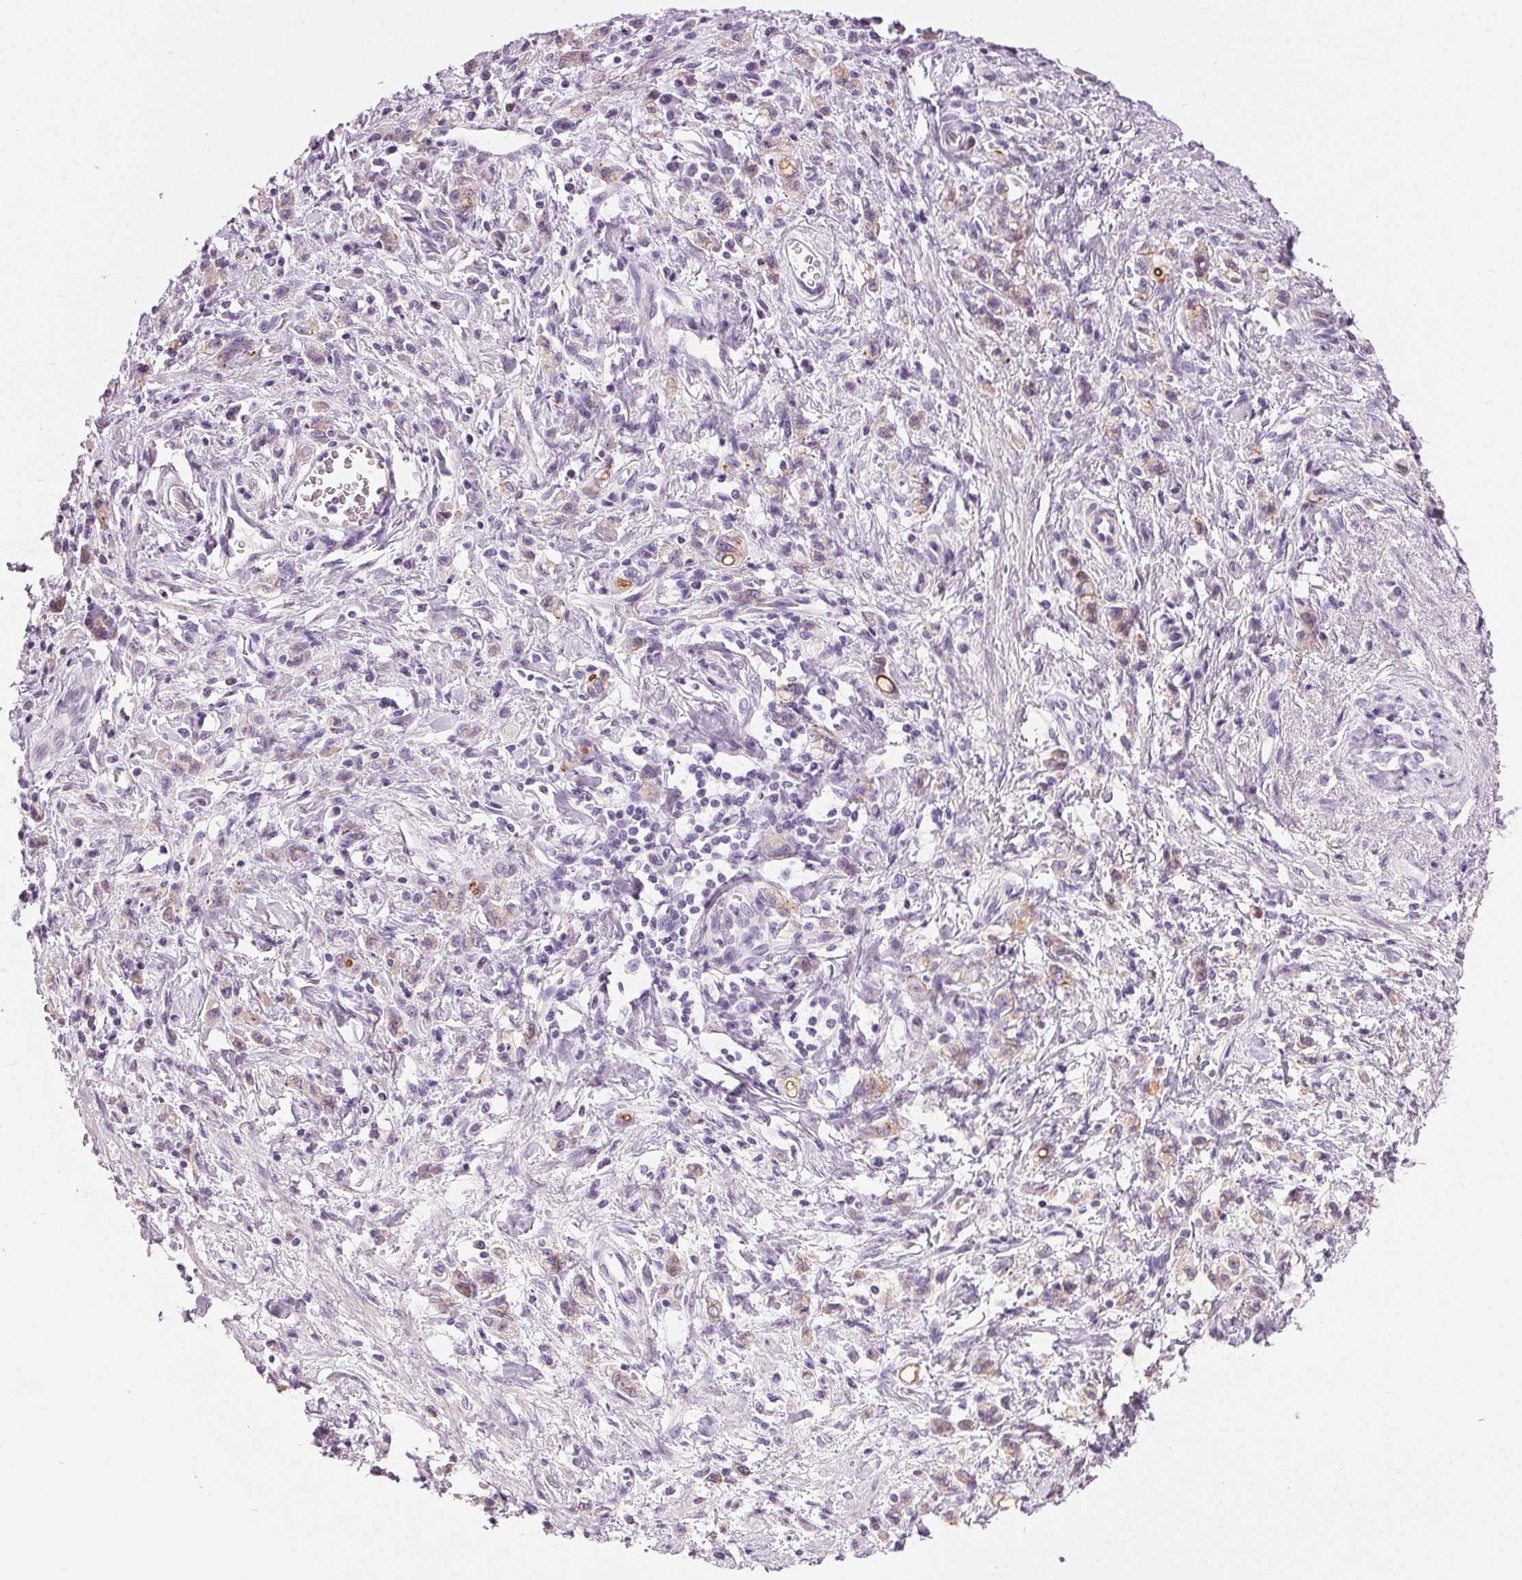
{"staining": {"intensity": "negative", "quantity": "none", "location": "none"}, "tissue": "stomach cancer", "cell_type": "Tumor cells", "image_type": "cancer", "snomed": [{"axis": "morphology", "description": "Adenocarcinoma, NOS"}, {"axis": "topography", "description": "Stomach"}], "caption": "Immunohistochemical staining of human stomach cancer (adenocarcinoma) exhibits no significant positivity in tumor cells.", "gene": "MISP", "patient": {"sex": "male", "age": 77}}